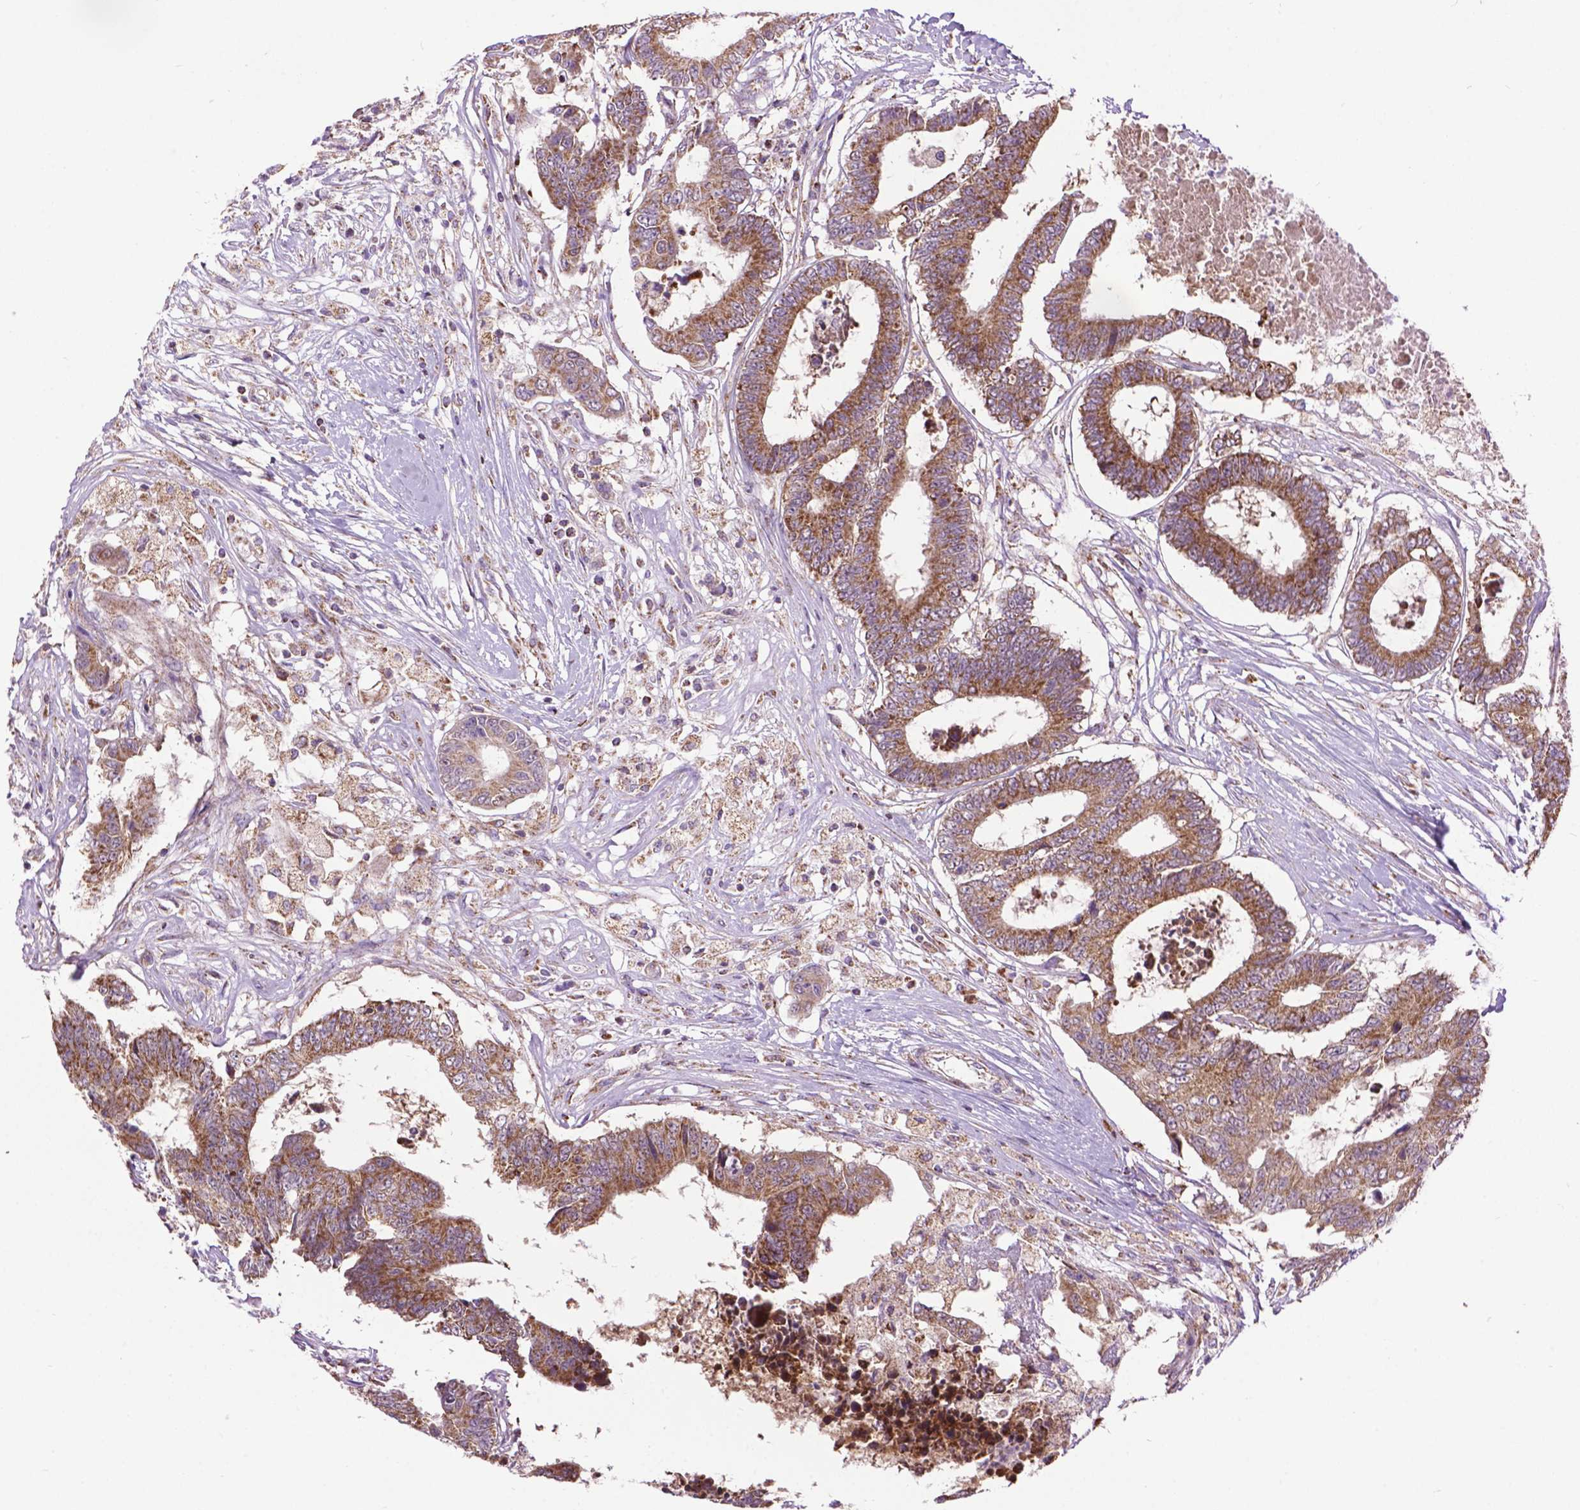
{"staining": {"intensity": "moderate", "quantity": ">75%", "location": "cytoplasmic/membranous"}, "tissue": "colorectal cancer", "cell_type": "Tumor cells", "image_type": "cancer", "snomed": [{"axis": "morphology", "description": "Adenocarcinoma, NOS"}, {"axis": "topography", "description": "Colon"}], "caption": "A medium amount of moderate cytoplasmic/membranous staining is seen in approximately >75% of tumor cells in colorectal cancer tissue.", "gene": "PYCR3", "patient": {"sex": "female", "age": 48}}